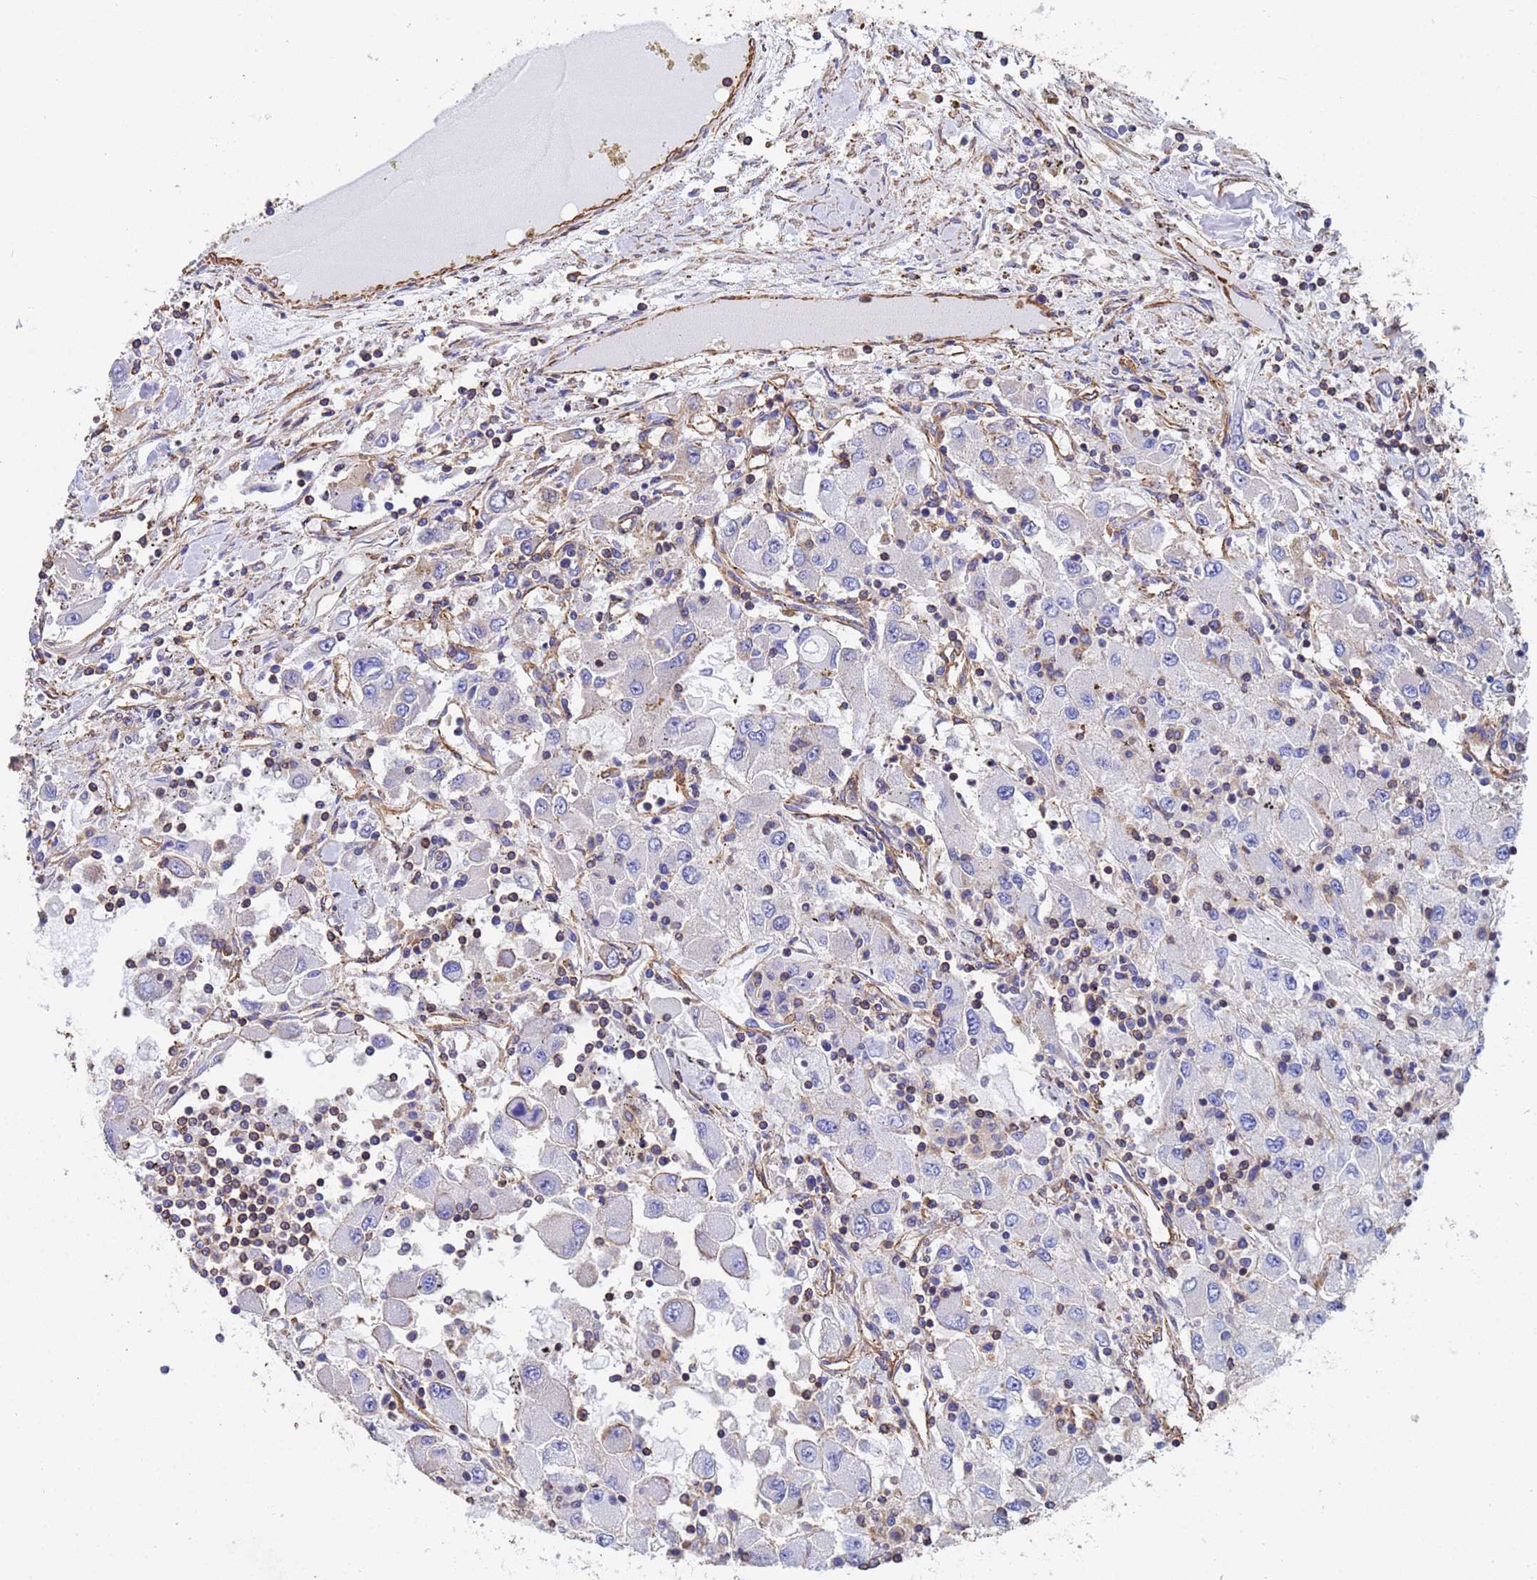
{"staining": {"intensity": "negative", "quantity": "none", "location": "none"}, "tissue": "renal cancer", "cell_type": "Tumor cells", "image_type": "cancer", "snomed": [{"axis": "morphology", "description": "Adenocarcinoma, NOS"}, {"axis": "topography", "description": "Kidney"}], "caption": "DAB immunohistochemical staining of human renal adenocarcinoma reveals no significant expression in tumor cells. (Stains: DAB (3,3'-diaminobenzidine) immunohistochemistry with hematoxylin counter stain, Microscopy: brightfield microscopy at high magnification).", "gene": "MYL12A", "patient": {"sex": "female", "age": 67}}